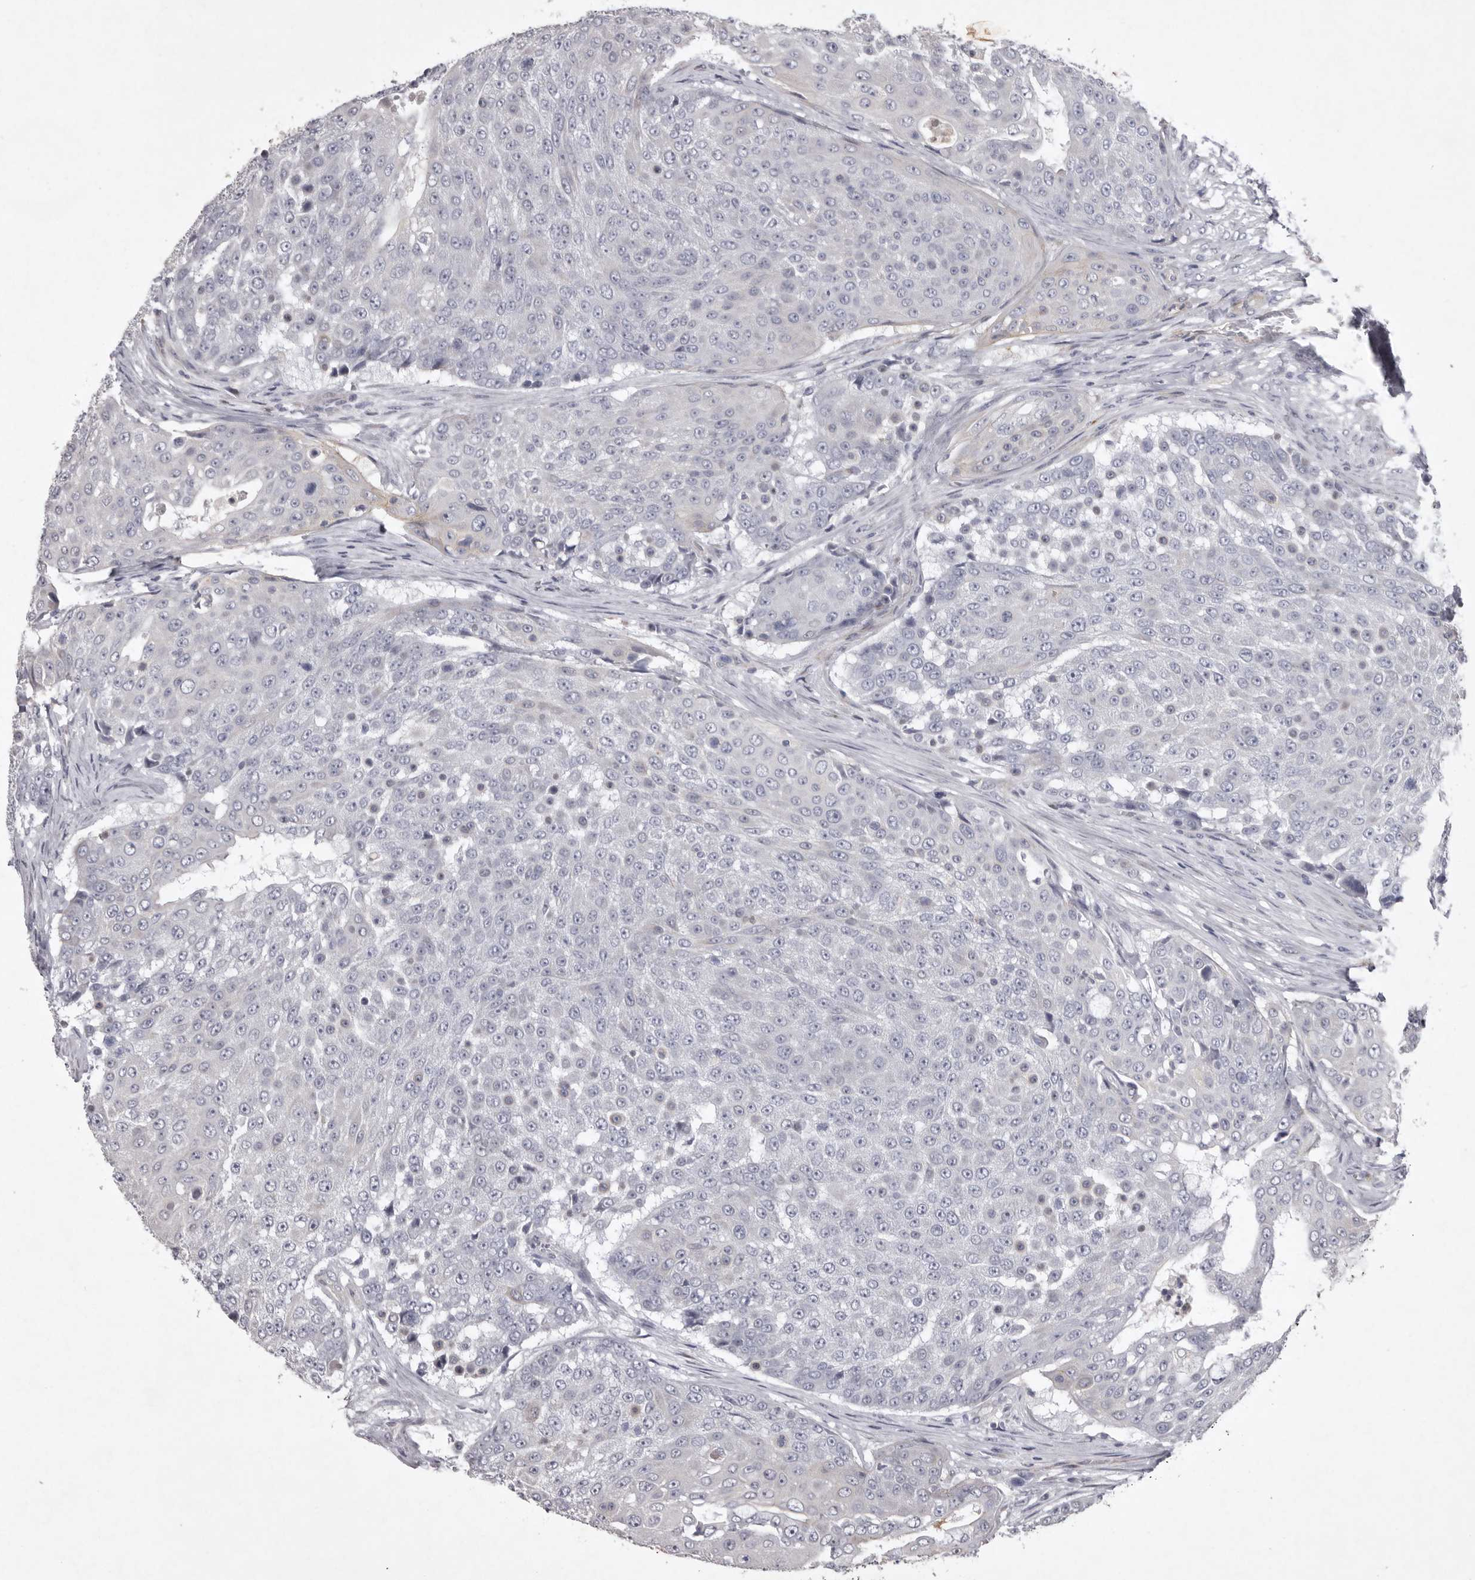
{"staining": {"intensity": "negative", "quantity": "none", "location": "none"}, "tissue": "urothelial cancer", "cell_type": "Tumor cells", "image_type": "cancer", "snomed": [{"axis": "morphology", "description": "Urothelial carcinoma, High grade"}, {"axis": "topography", "description": "Urinary bladder"}], "caption": "The micrograph reveals no staining of tumor cells in urothelial cancer.", "gene": "NKAIN4", "patient": {"sex": "female", "age": 63}}